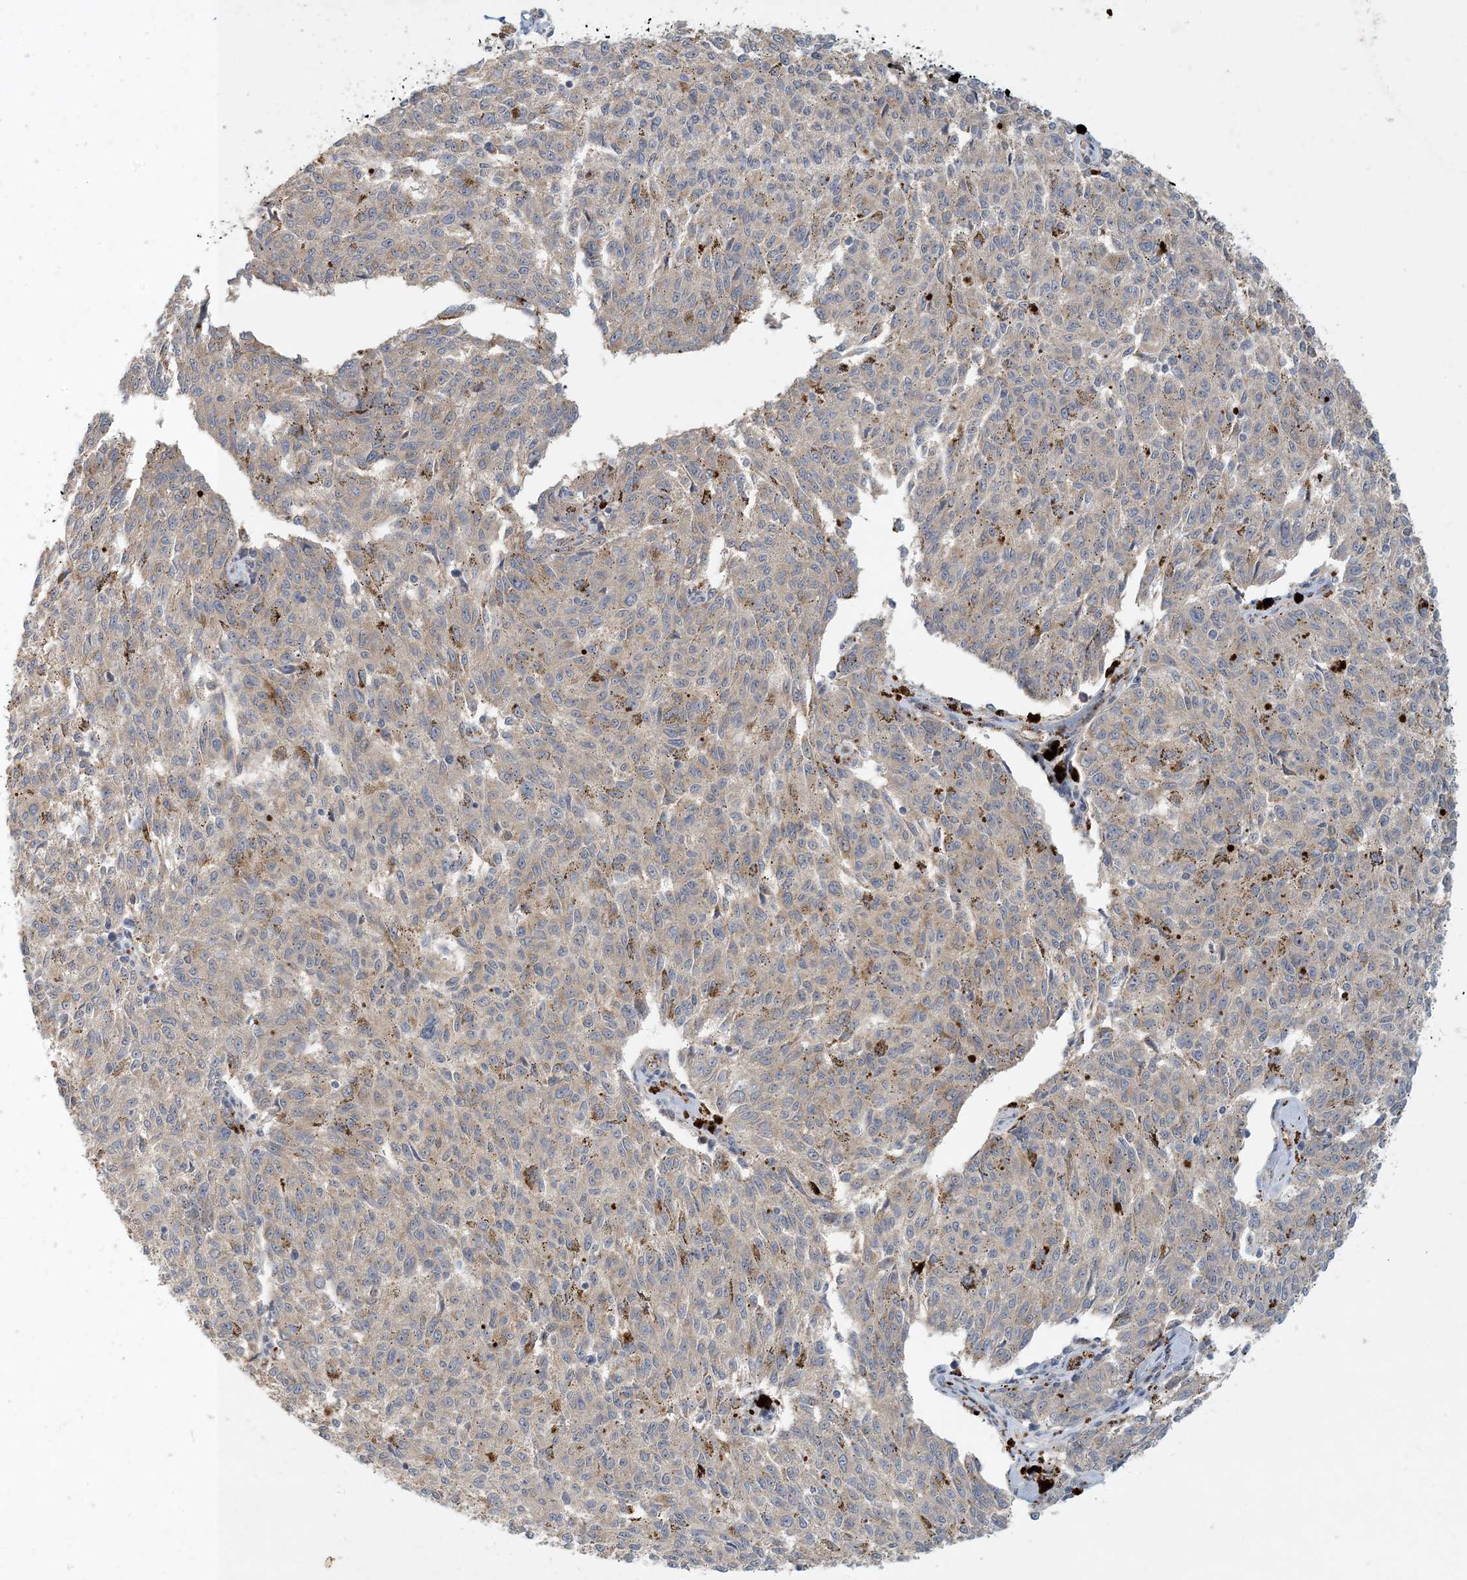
{"staining": {"intensity": "weak", "quantity": "25%-75%", "location": "cytoplasmic/membranous"}, "tissue": "melanoma", "cell_type": "Tumor cells", "image_type": "cancer", "snomed": [{"axis": "morphology", "description": "Malignant melanoma, NOS"}, {"axis": "topography", "description": "Skin"}], "caption": "Human melanoma stained for a protein (brown) reveals weak cytoplasmic/membranous positive expression in about 25%-75% of tumor cells.", "gene": "ZBTB3", "patient": {"sex": "female", "age": 72}}